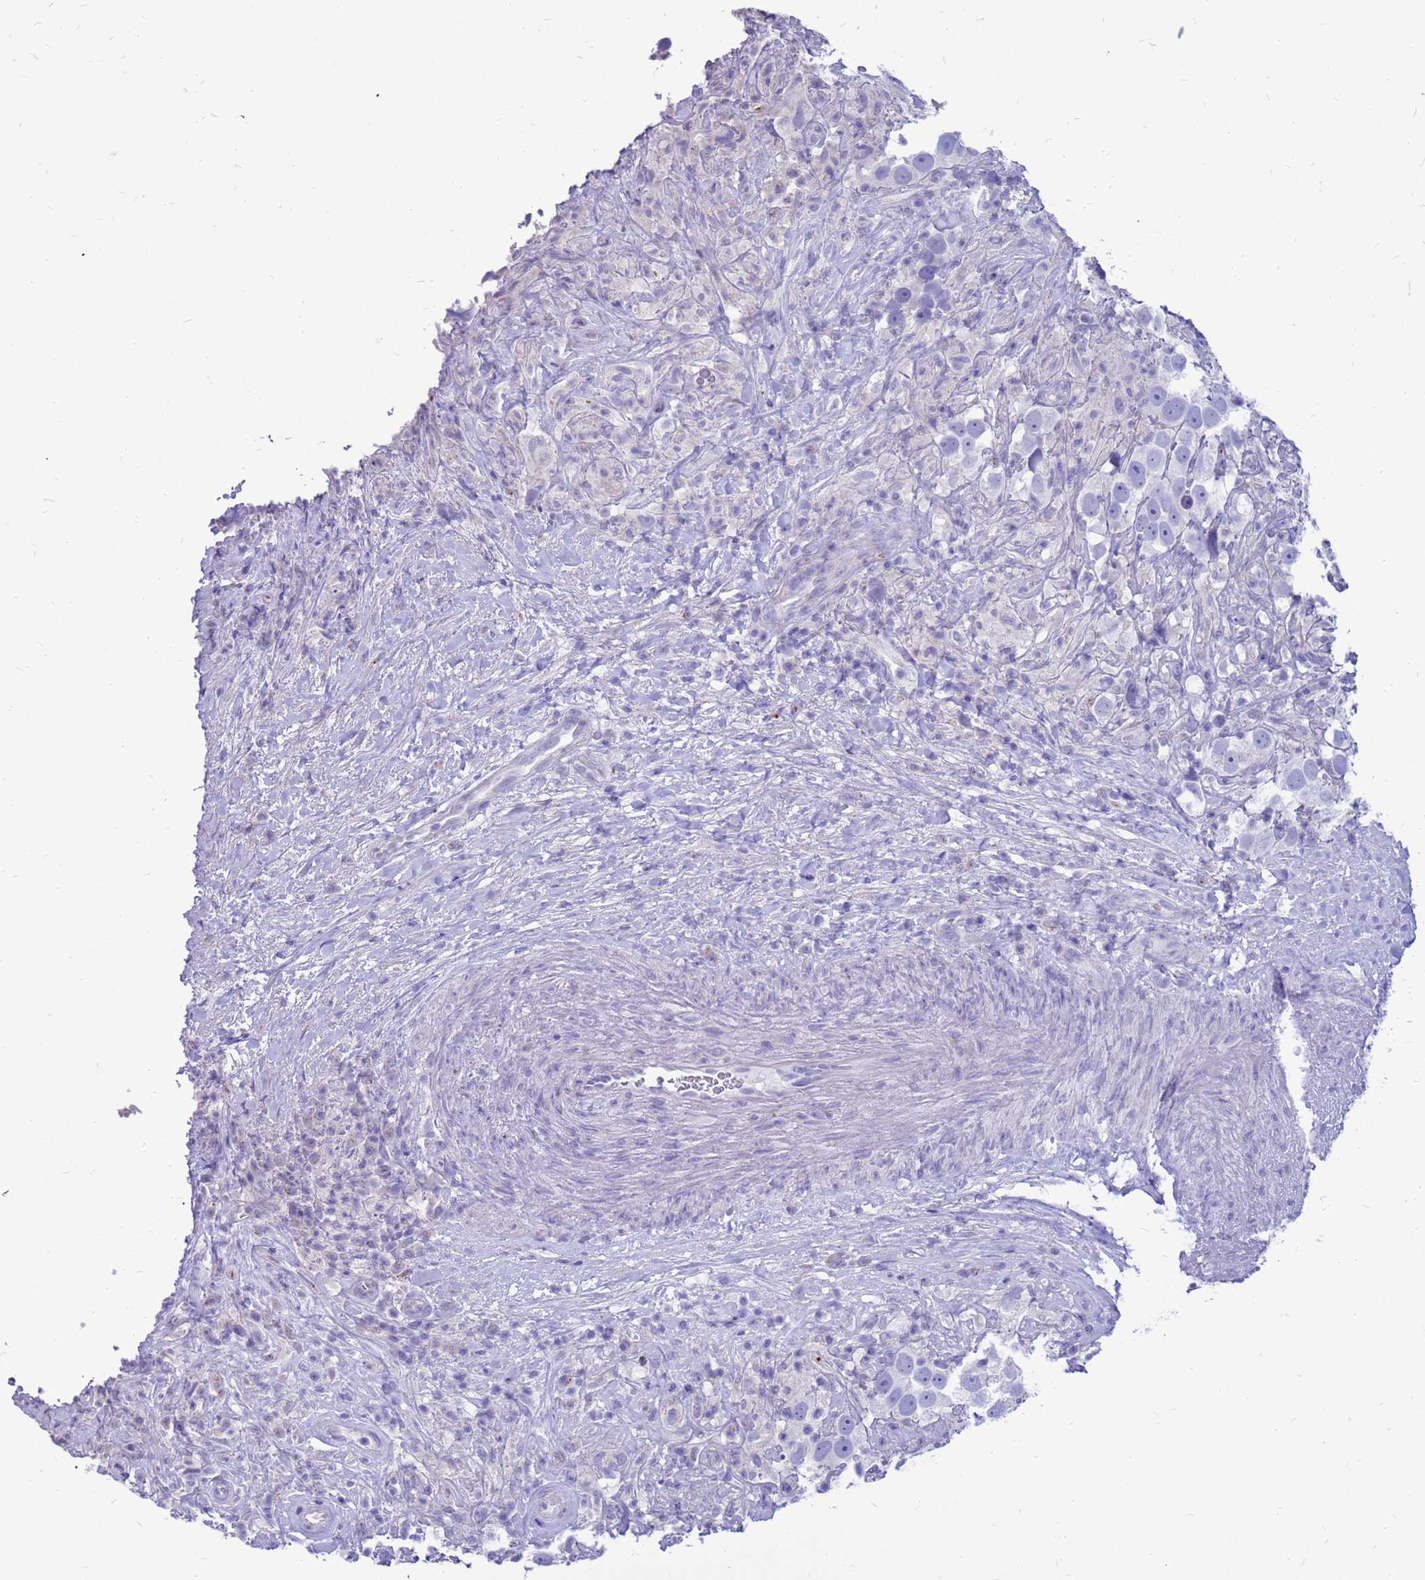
{"staining": {"intensity": "negative", "quantity": "none", "location": "none"}, "tissue": "testis cancer", "cell_type": "Tumor cells", "image_type": "cancer", "snomed": [{"axis": "morphology", "description": "Seminoma, NOS"}, {"axis": "topography", "description": "Testis"}], "caption": "This is an IHC histopathology image of seminoma (testis). There is no expression in tumor cells.", "gene": "PDE10A", "patient": {"sex": "male", "age": 49}}